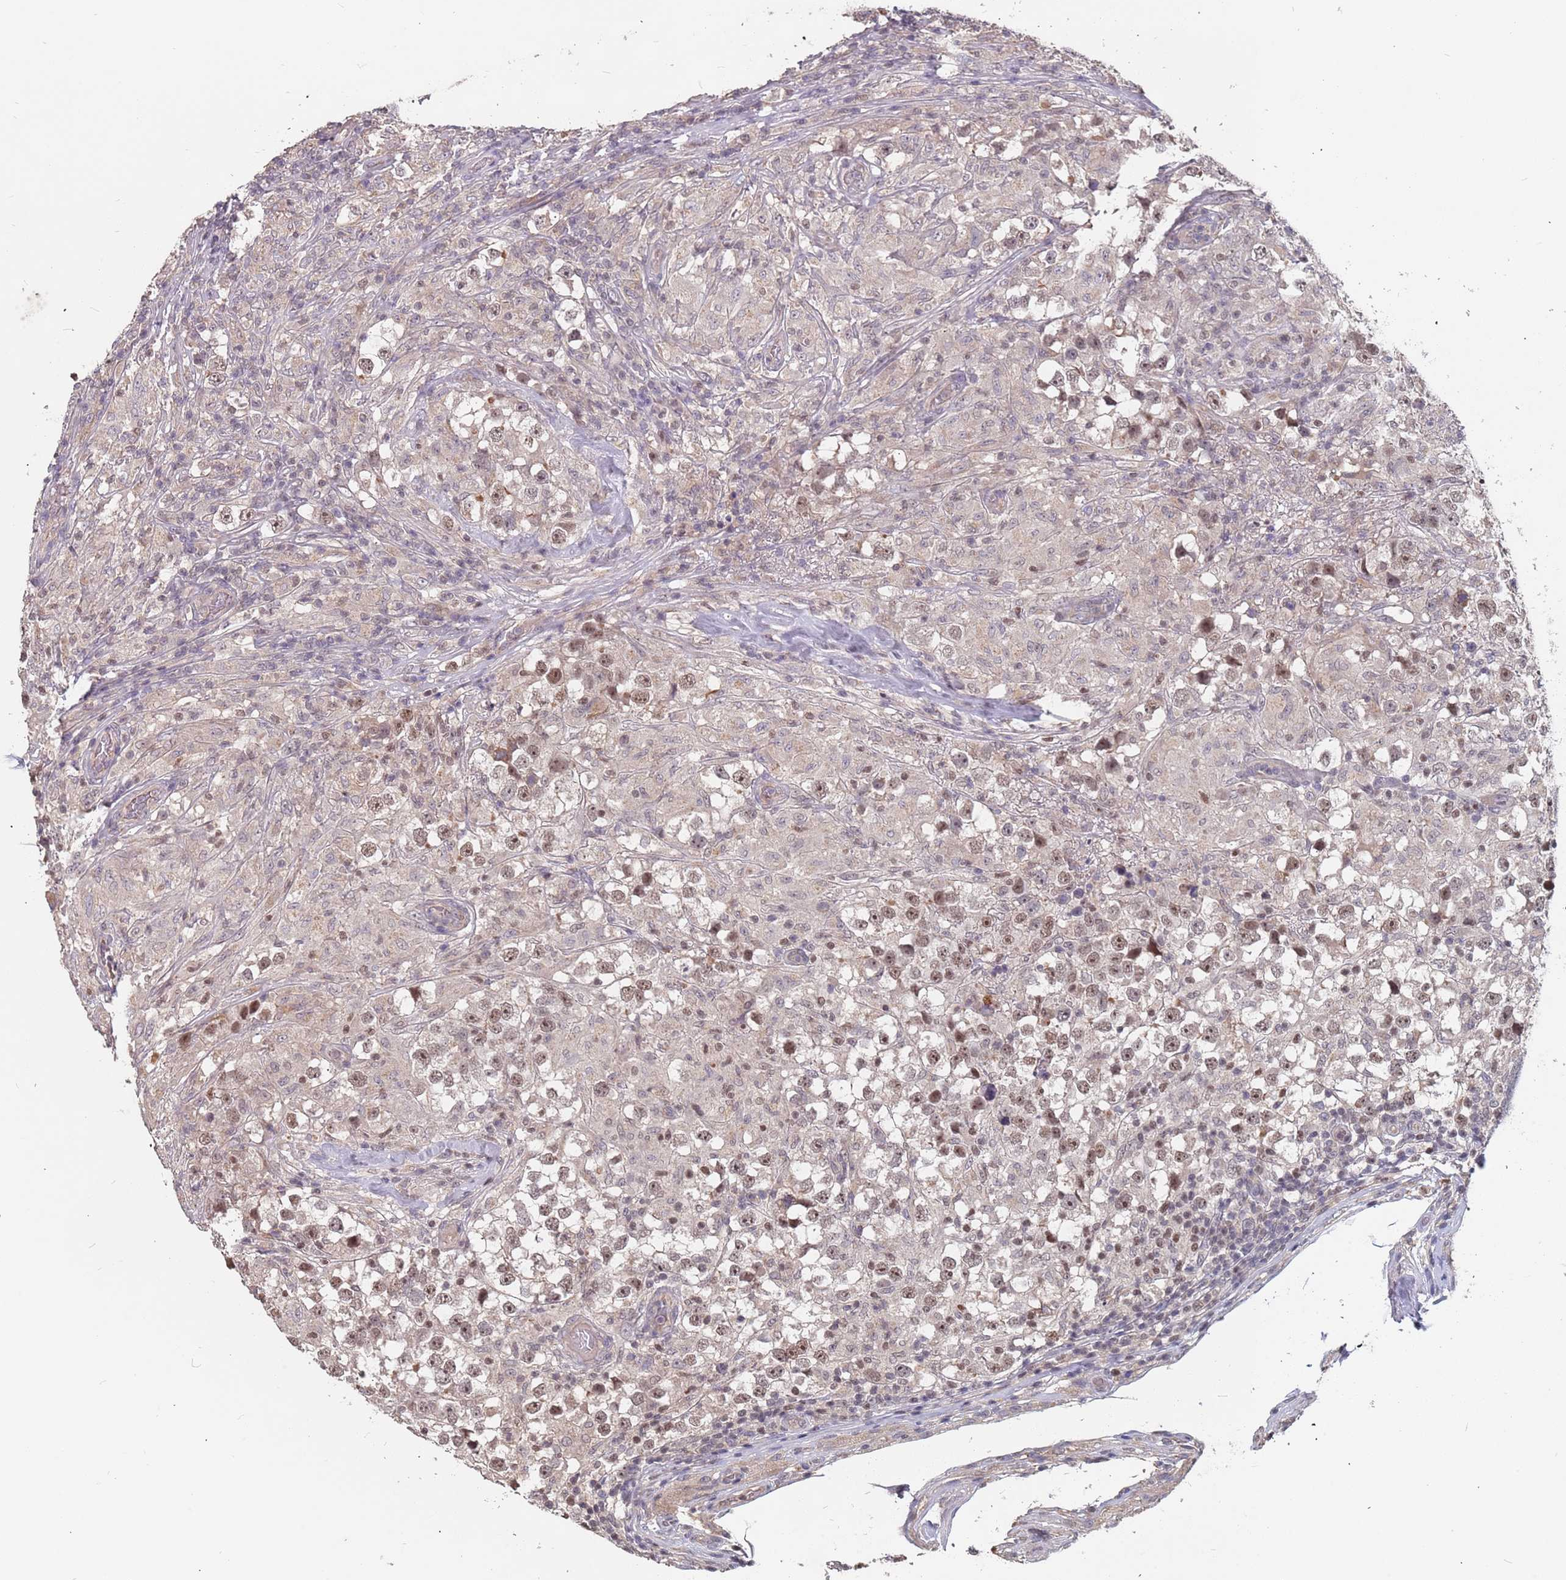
{"staining": {"intensity": "moderate", "quantity": ">75%", "location": "nuclear"}, "tissue": "testis cancer", "cell_type": "Tumor cells", "image_type": "cancer", "snomed": [{"axis": "morphology", "description": "Seminoma, NOS"}, {"axis": "topography", "description": "Testis"}], "caption": "A brown stain shows moderate nuclear staining of a protein in seminoma (testis) tumor cells. (Brightfield microscopy of DAB IHC at high magnification).", "gene": "TCEANC2", "patient": {"sex": "male", "age": 46}}